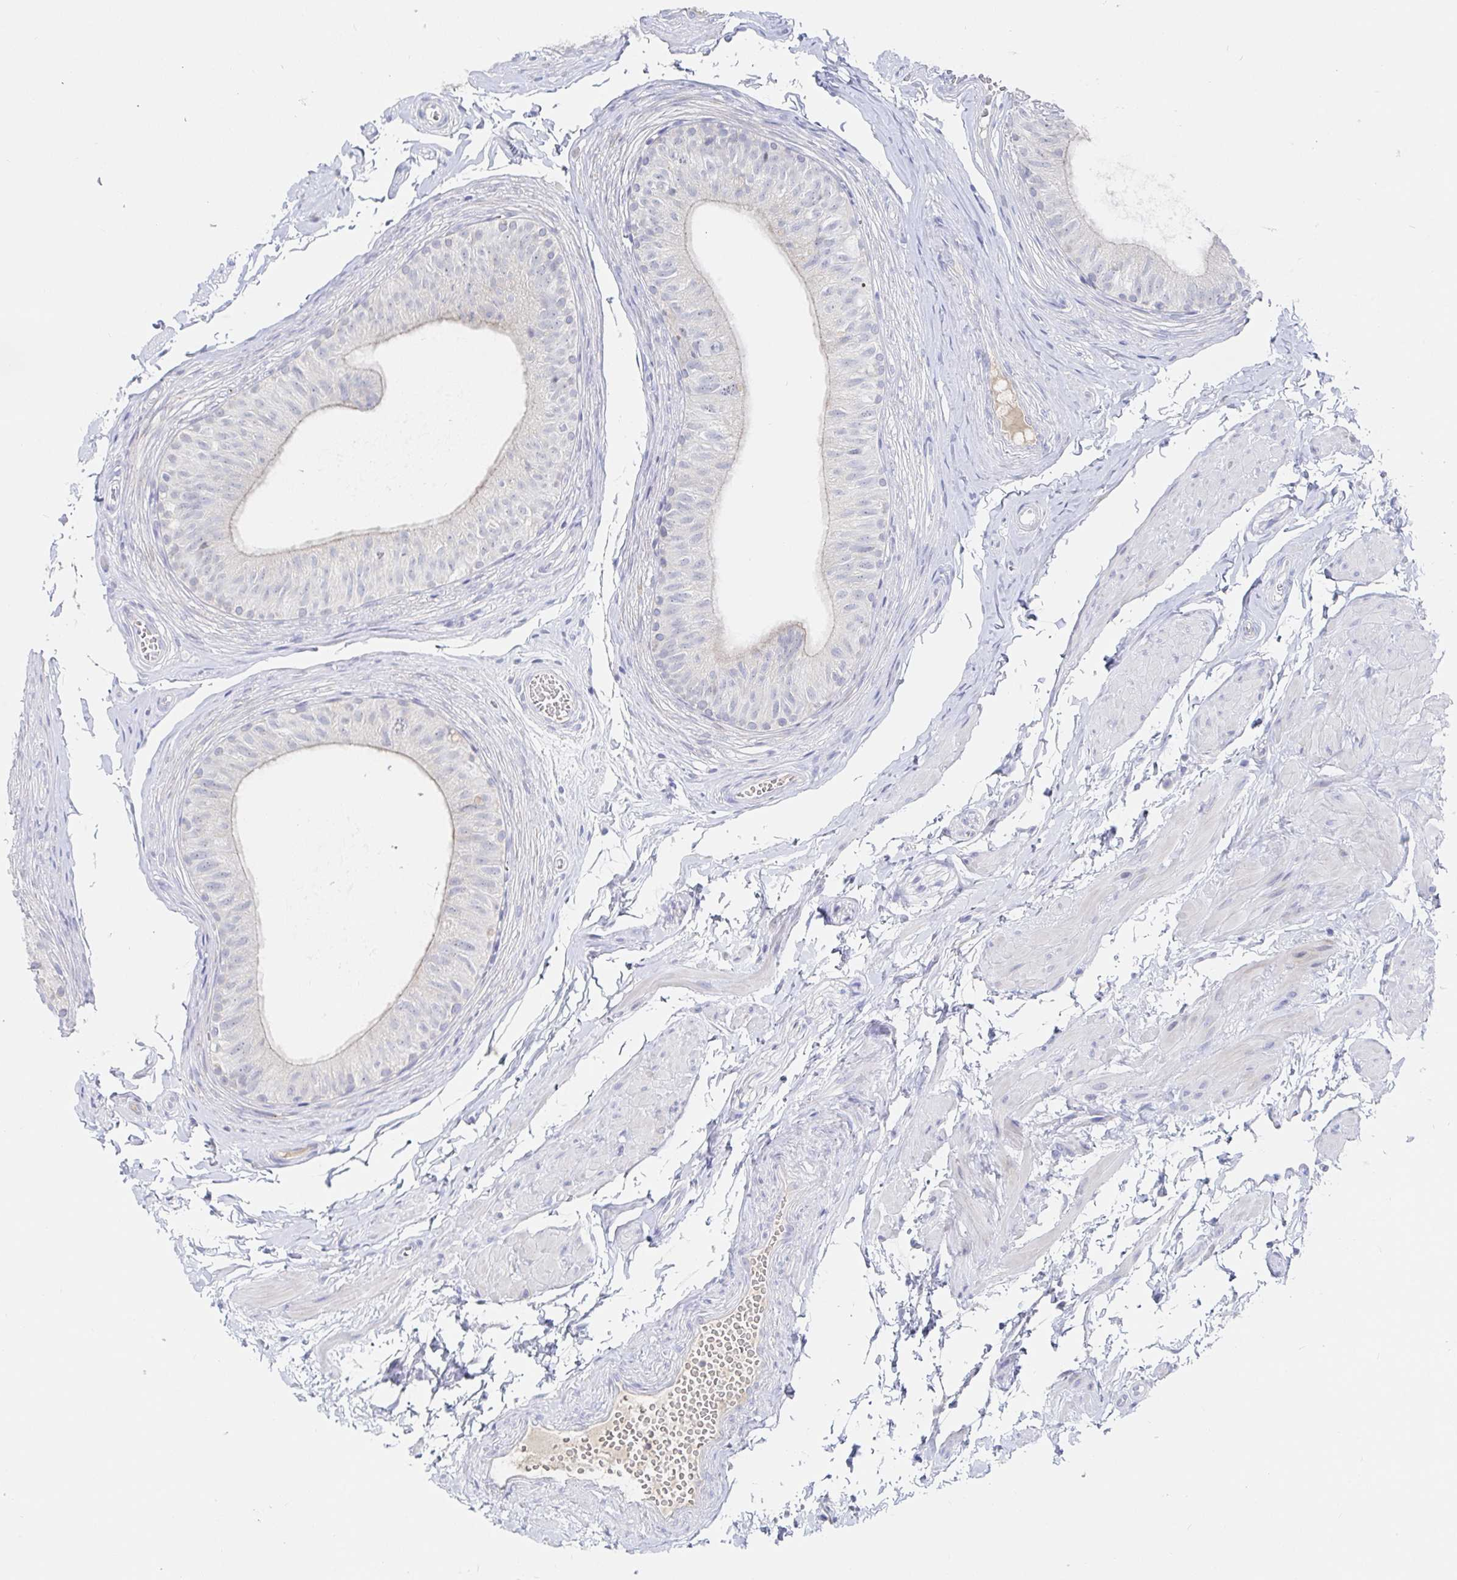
{"staining": {"intensity": "weak", "quantity": "25%-75%", "location": "cytoplasmic/membranous"}, "tissue": "epididymis", "cell_type": "Glandular cells", "image_type": "normal", "snomed": [{"axis": "morphology", "description": "Normal tissue, NOS"}, {"axis": "topography", "description": "Epididymis, spermatic cord, NOS"}, {"axis": "topography", "description": "Epididymis"}, {"axis": "topography", "description": "Peripheral nerve tissue"}], "caption": "DAB (3,3'-diaminobenzidine) immunohistochemical staining of normal human epididymis displays weak cytoplasmic/membranous protein expression in approximately 25%-75% of glandular cells.", "gene": "ZNF100", "patient": {"sex": "male", "age": 29}}